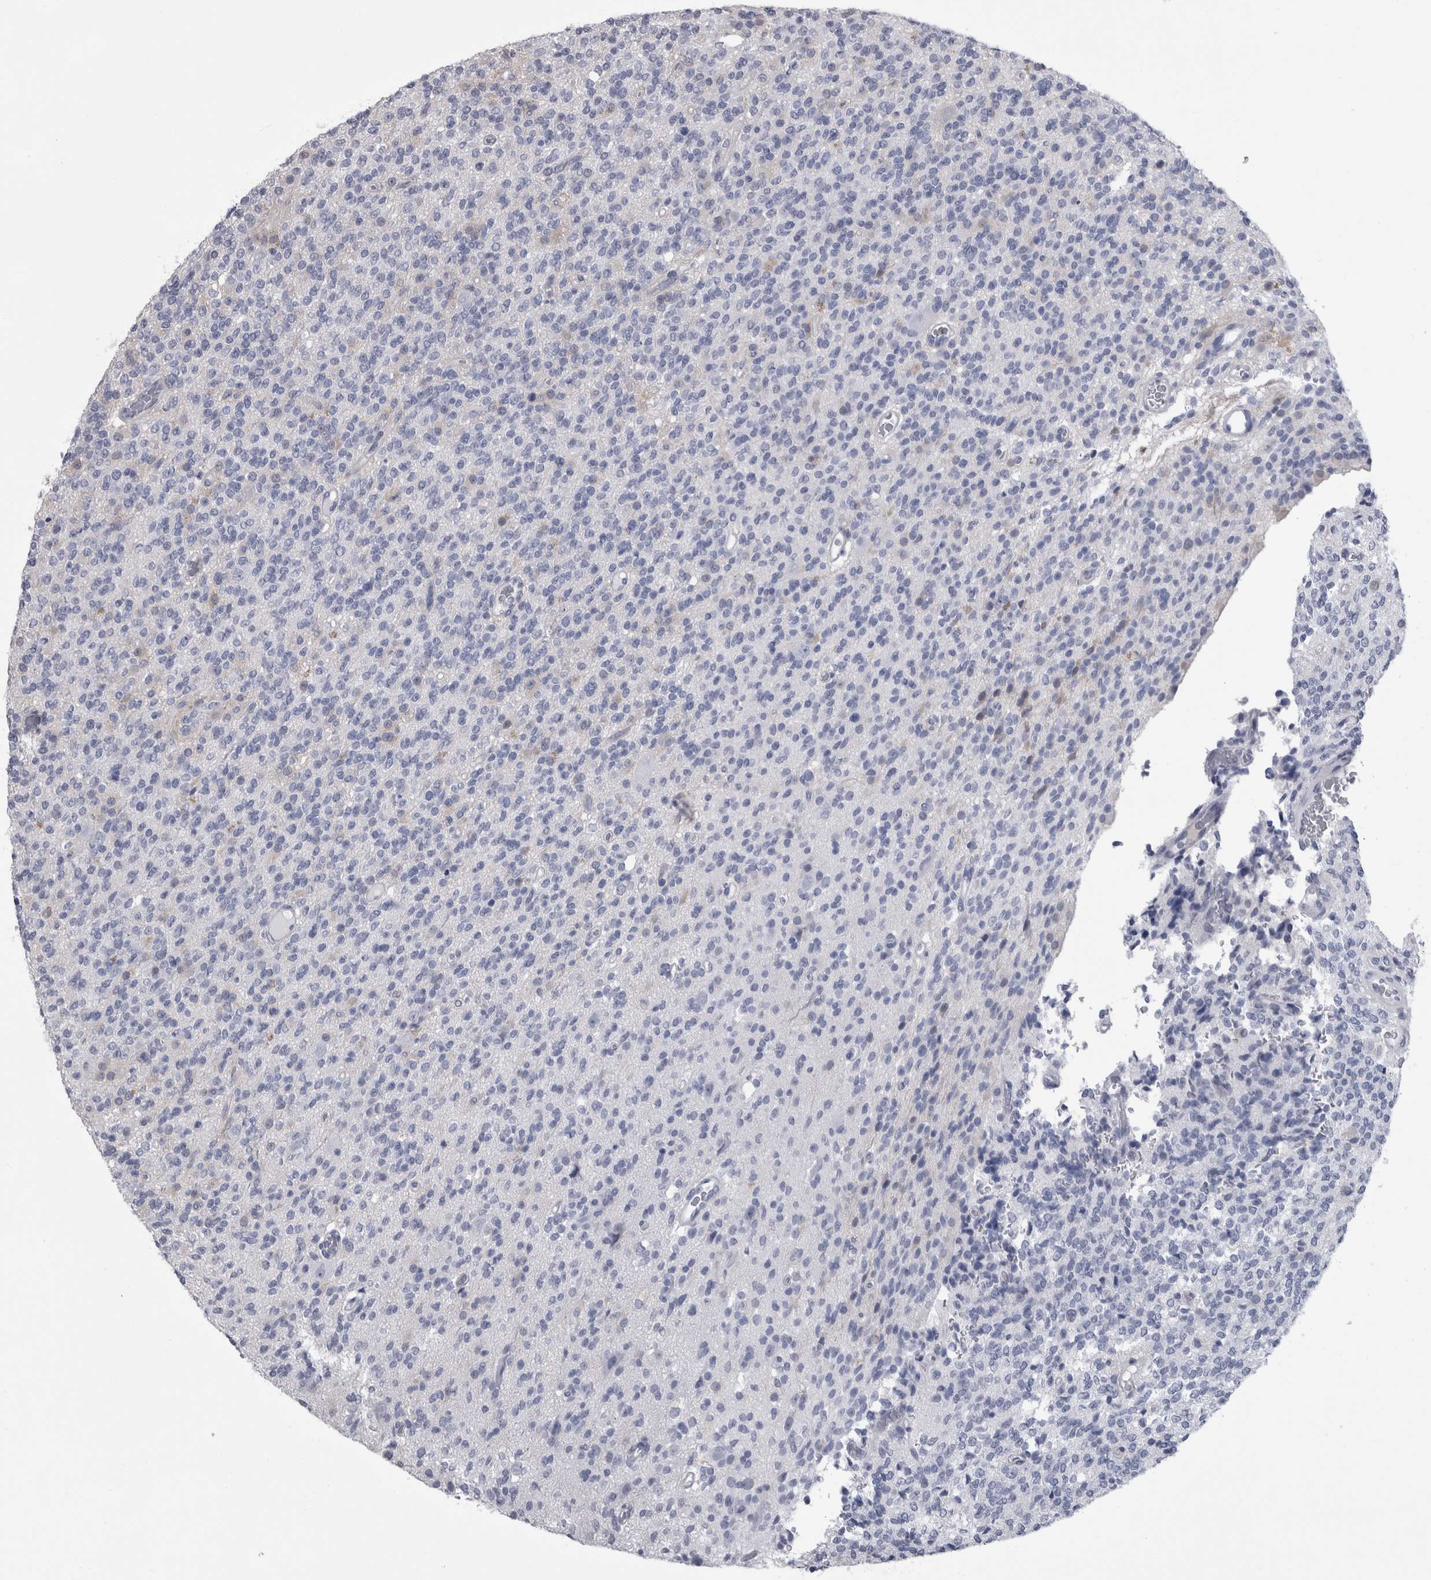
{"staining": {"intensity": "negative", "quantity": "none", "location": "none"}, "tissue": "glioma", "cell_type": "Tumor cells", "image_type": "cancer", "snomed": [{"axis": "morphology", "description": "Glioma, malignant, High grade"}, {"axis": "topography", "description": "Brain"}], "caption": "Glioma stained for a protein using IHC displays no staining tumor cells.", "gene": "AFMID", "patient": {"sex": "male", "age": 34}}